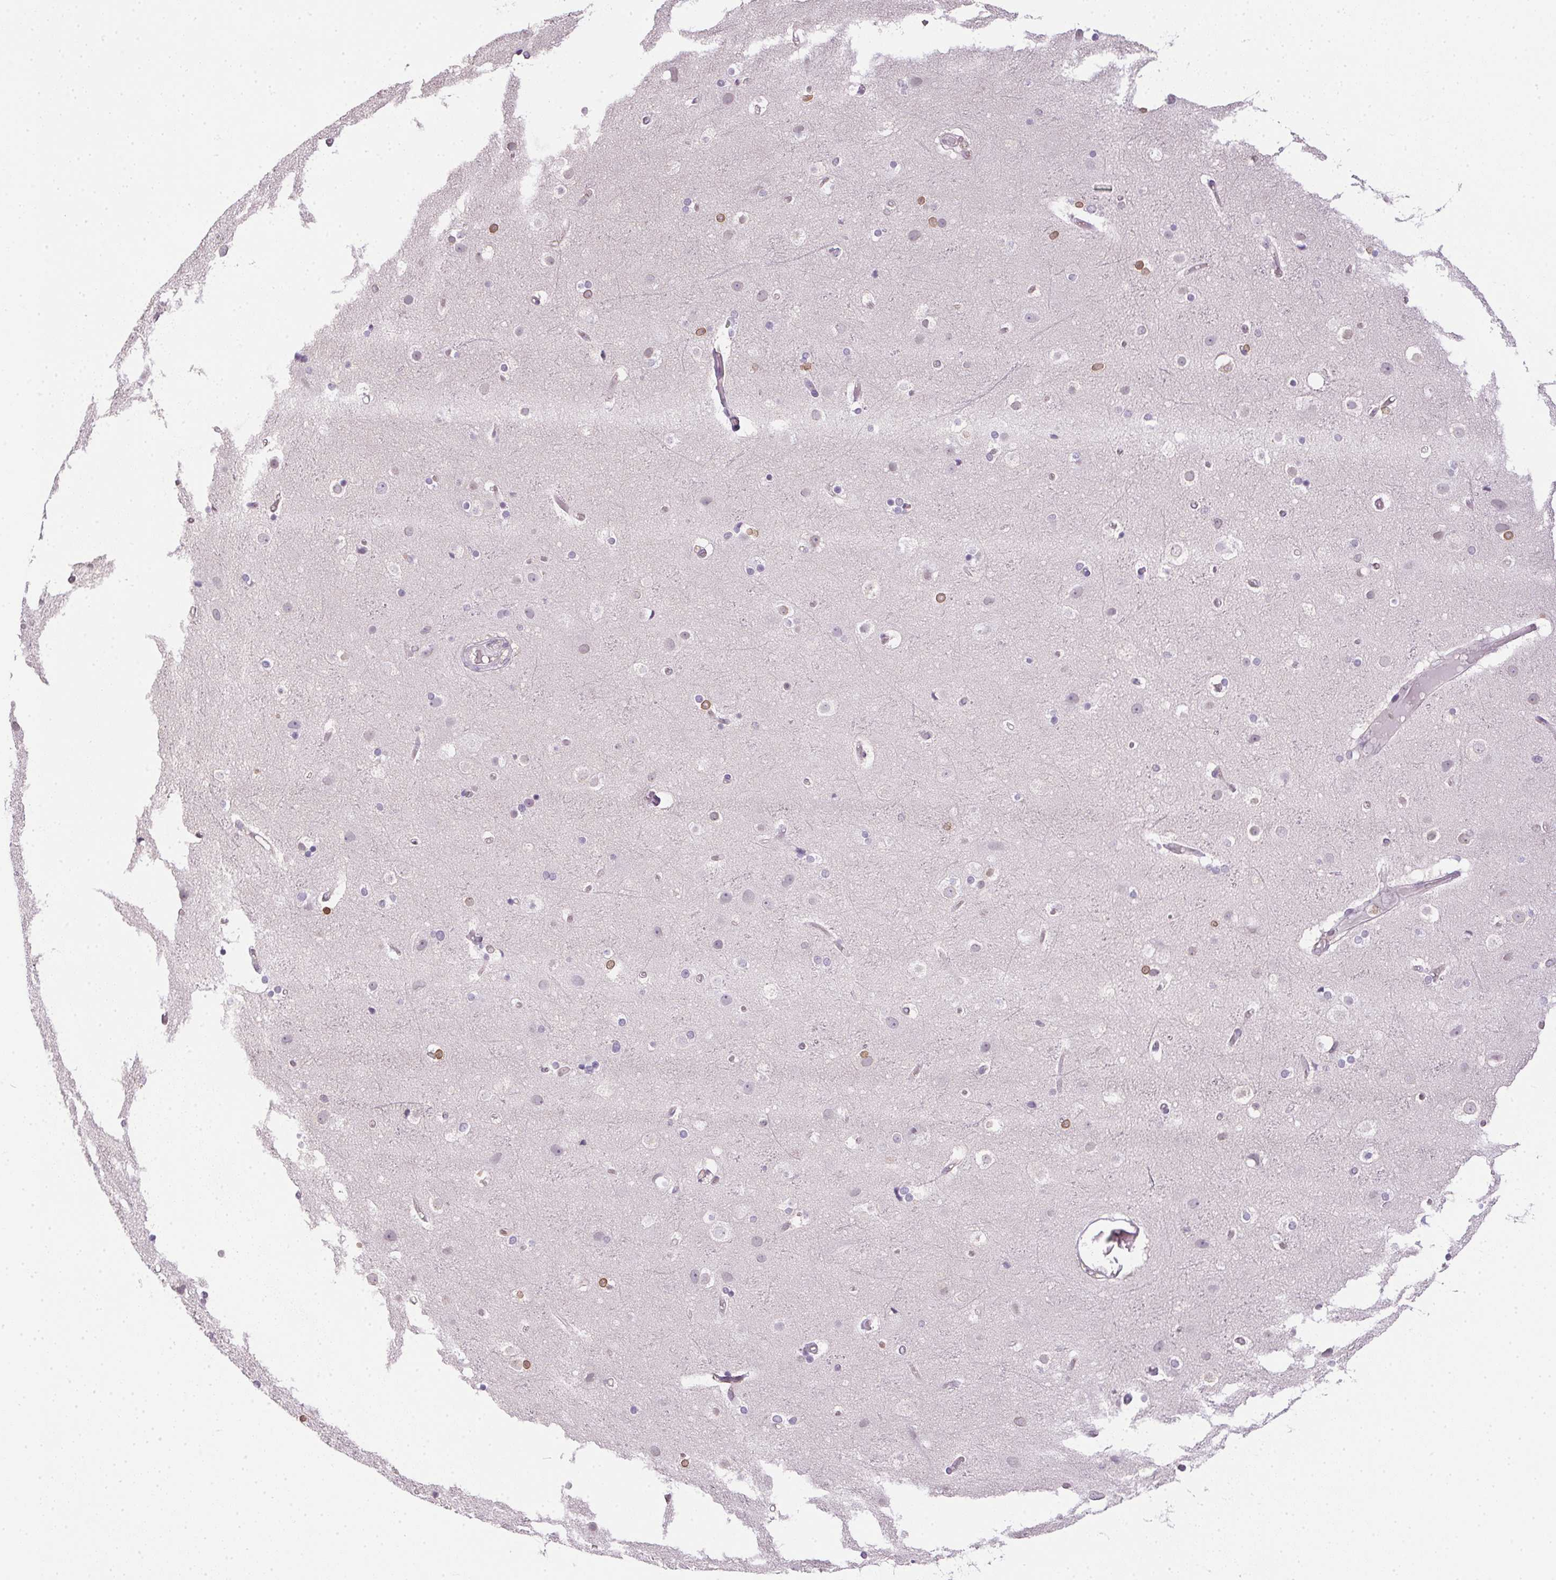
{"staining": {"intensity": "negative", "quantity": "none", "location": "none"}, "tissue": "cerebral cortex", "cell_type": "Endothelial cells", "image_type": "normal", "snomed": [{"axis": "morphology", "description": "Normal tissue, NOS"}, {"axis": "topography", "description": "Cerebral cortex"}], "caption": "Immunohistochemical staining of benign human cerebral cortex shows no significant expression in endothelial cells. (DAB (3,3'-diaminobenzidine) immunohistochemistry visualized using brightfield microscopy, high magnification).", "gene": "PRL", "patient": {"sex": "female", "age": 52}}